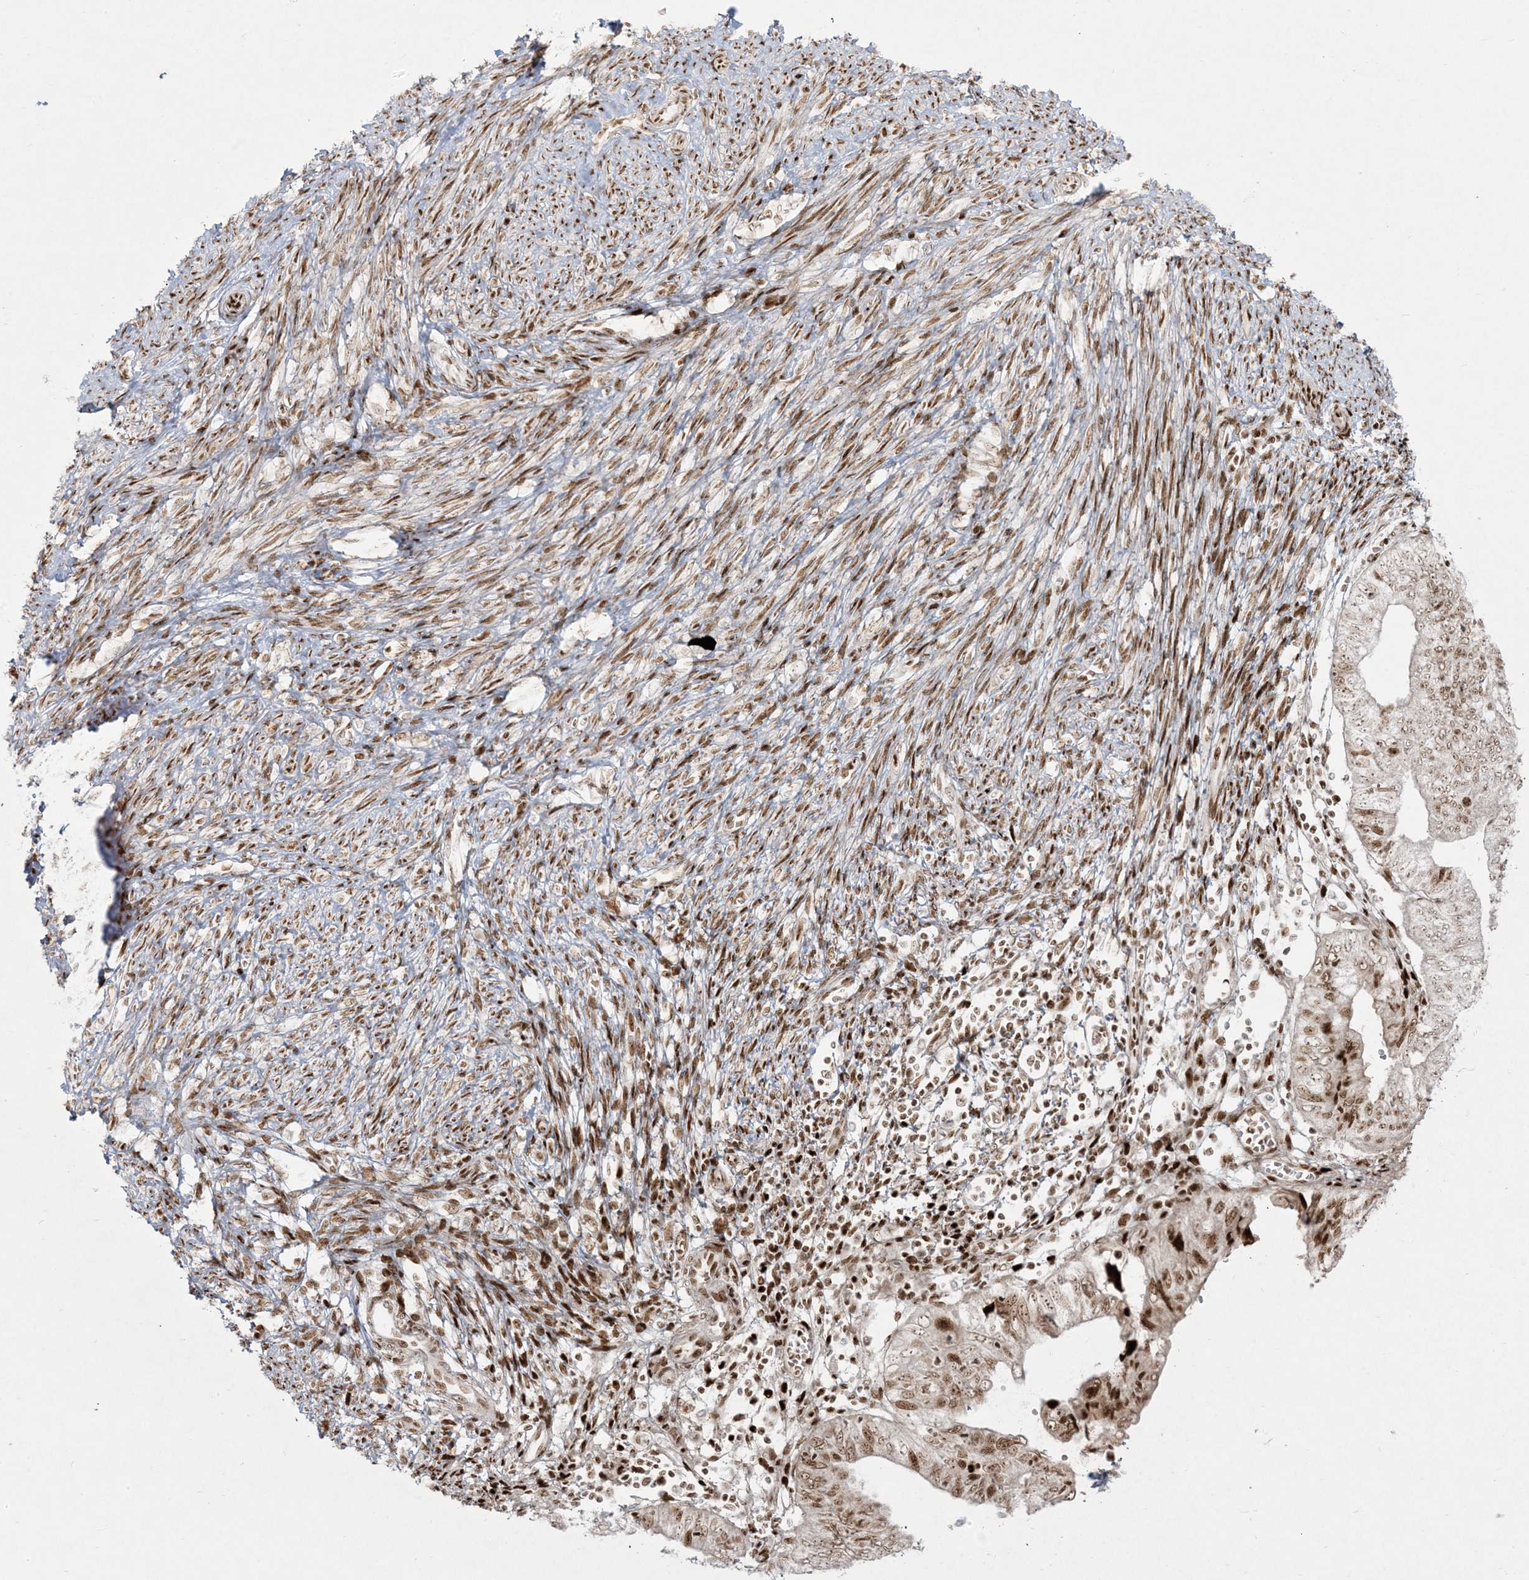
{"staining": {"intensity": "moderate", "quantity": ">75%", "location": "nuclear"}, "tissue": "endometrial cancer", "cell_type": "Tumor cells", "image_type": "cancer", "snomed": [{"axis": "morphology", "description": "Adenocarcinoma, NOS"}, {"axis": "topography", "description": "Uterus"}], "caption": "Protein expression analysis of human endometrial cancer reveals moderate nuclear staining in approximately >75% of tumor cells.", "gene": "RBM10", "patient": {"sex": "female", "age": 77}}